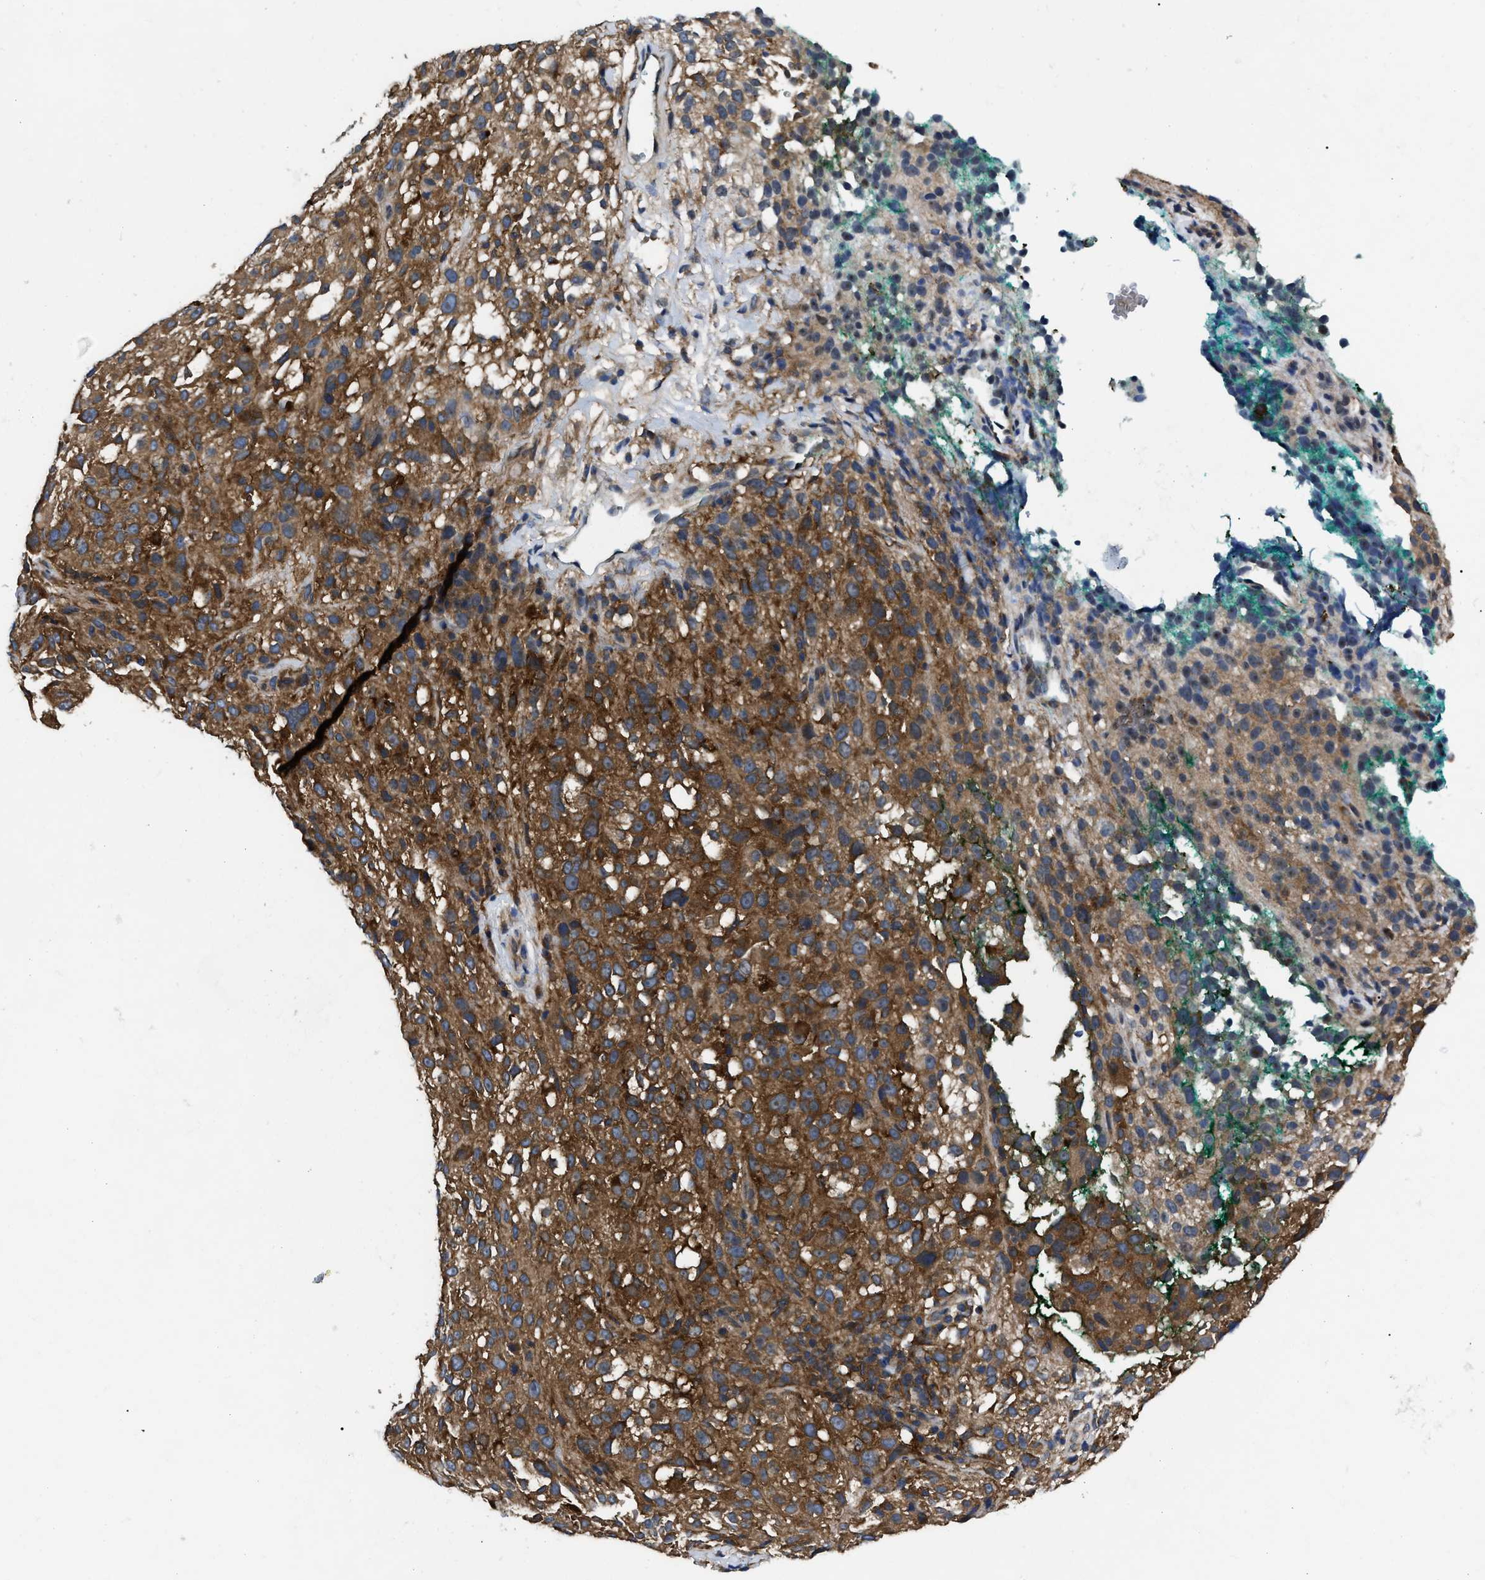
{"staining": {"intensity": "strong", "quantity": ">75%", "location": "cytoplasmic/membranous"}, "tissue": "melanoma", "cell_type": "Tumor cells", "image_type": "cancer", "snomed": [{"axis": "morphology", "description": "Necrosis, NOS"}, {"axis": "morphology", "description": "Malignant melanoma, NOS"}, {"axis": "topography", "description": "Skin"}], "caption": "Immunohistochemistry (DAB (3,3'-diaminobenzidine)) staining of human malignant melanoma displays strong cytoplasmic/membranous protein expression in about >75% of tumor cells.", "gene": "GET4", "patient": {"sex": "female", "age": 87}}